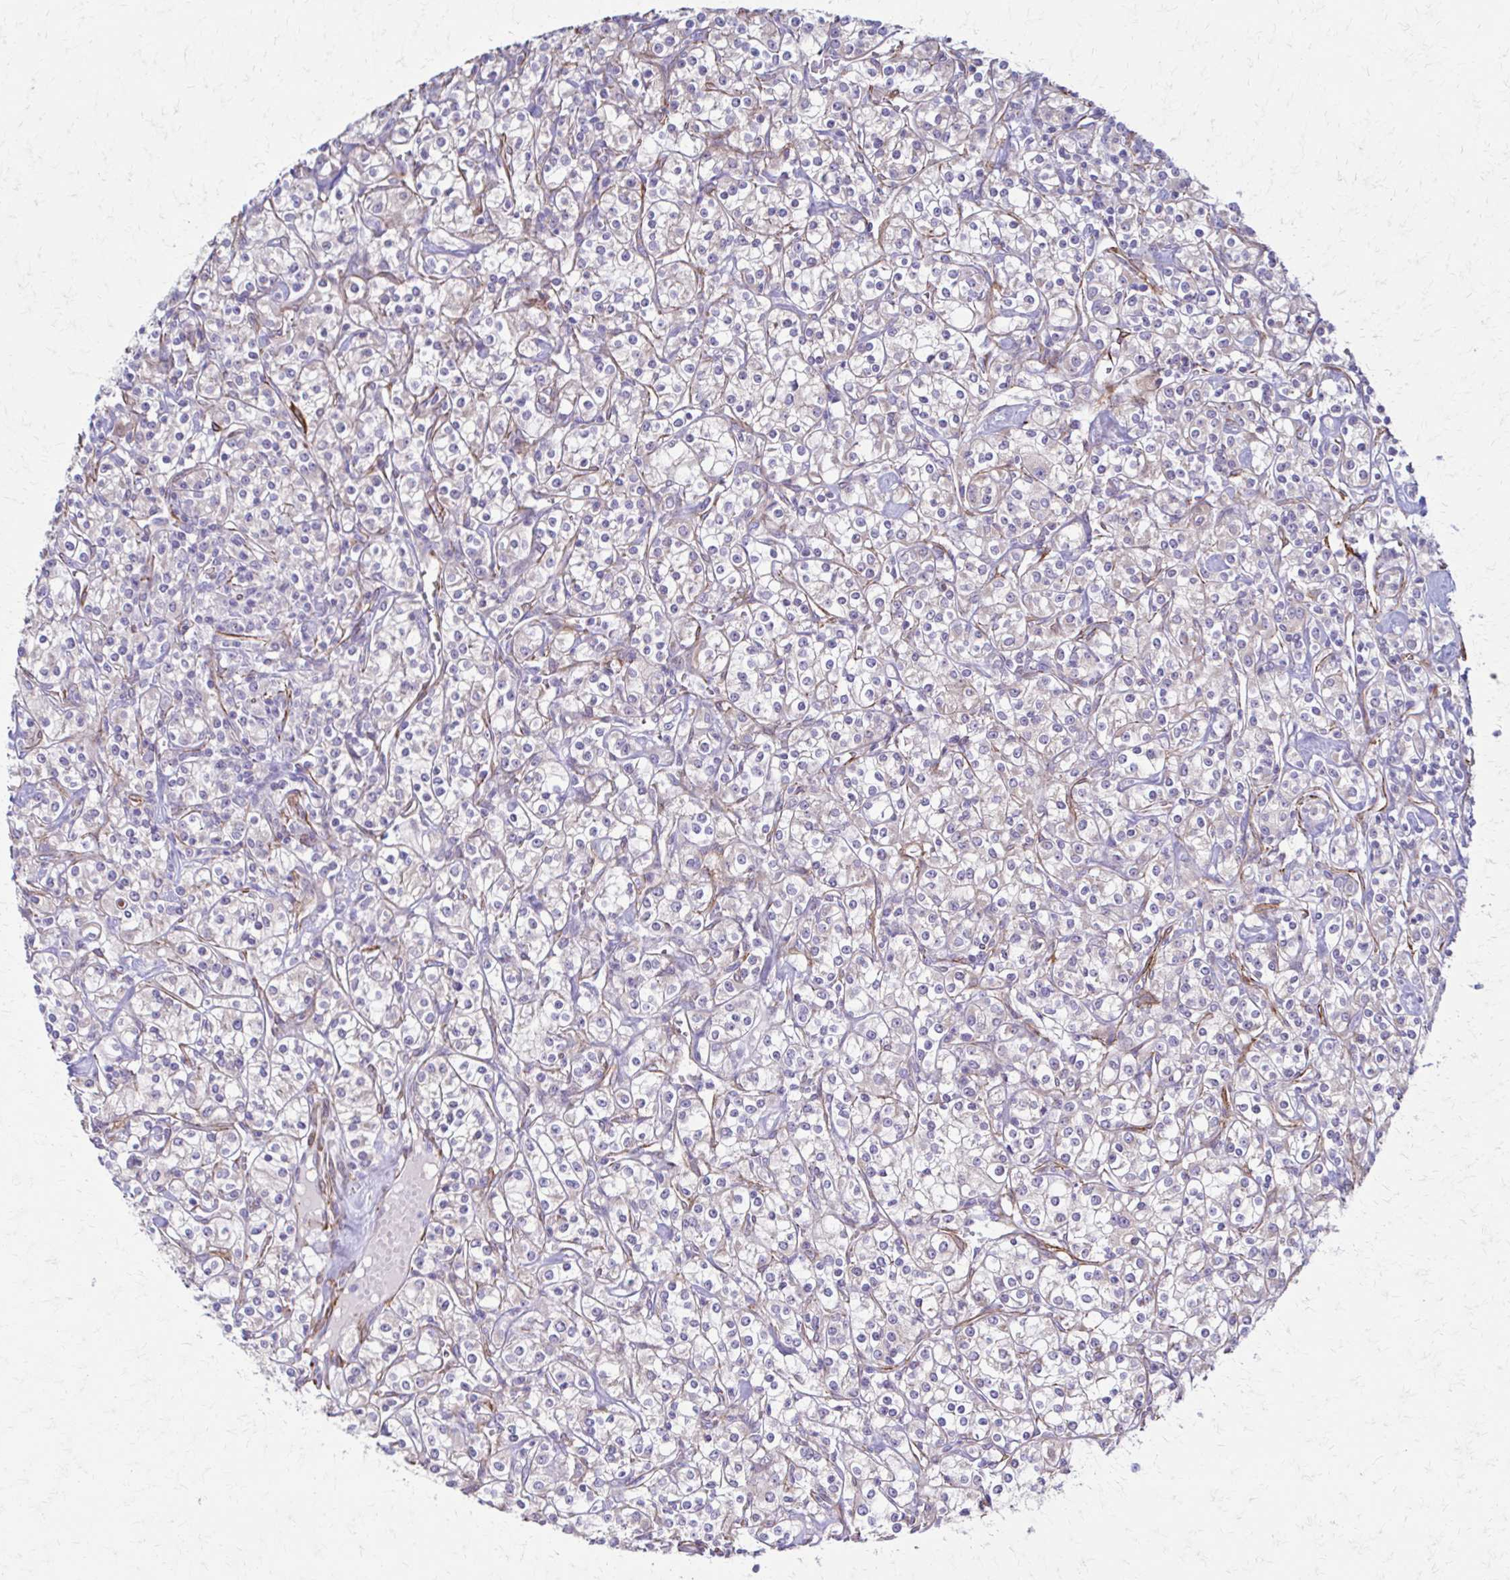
{"staining": {"intensity": "negative", "quantity": "none", "location": "none"}, "tissue": "renal cancer", "cell_type": "Tumor cells", "image_type": "cancer", "snomed": [{"axis": "morphology", "description": "Adenocarcinoma, NOS"}, {"axis": "topography", "description": "Kidney"}], "caption": "Tumor cells show no significant expression in renal cancer.", "gene": "TIMMDC1", "patient": {"sex": "male", "age": 77}}